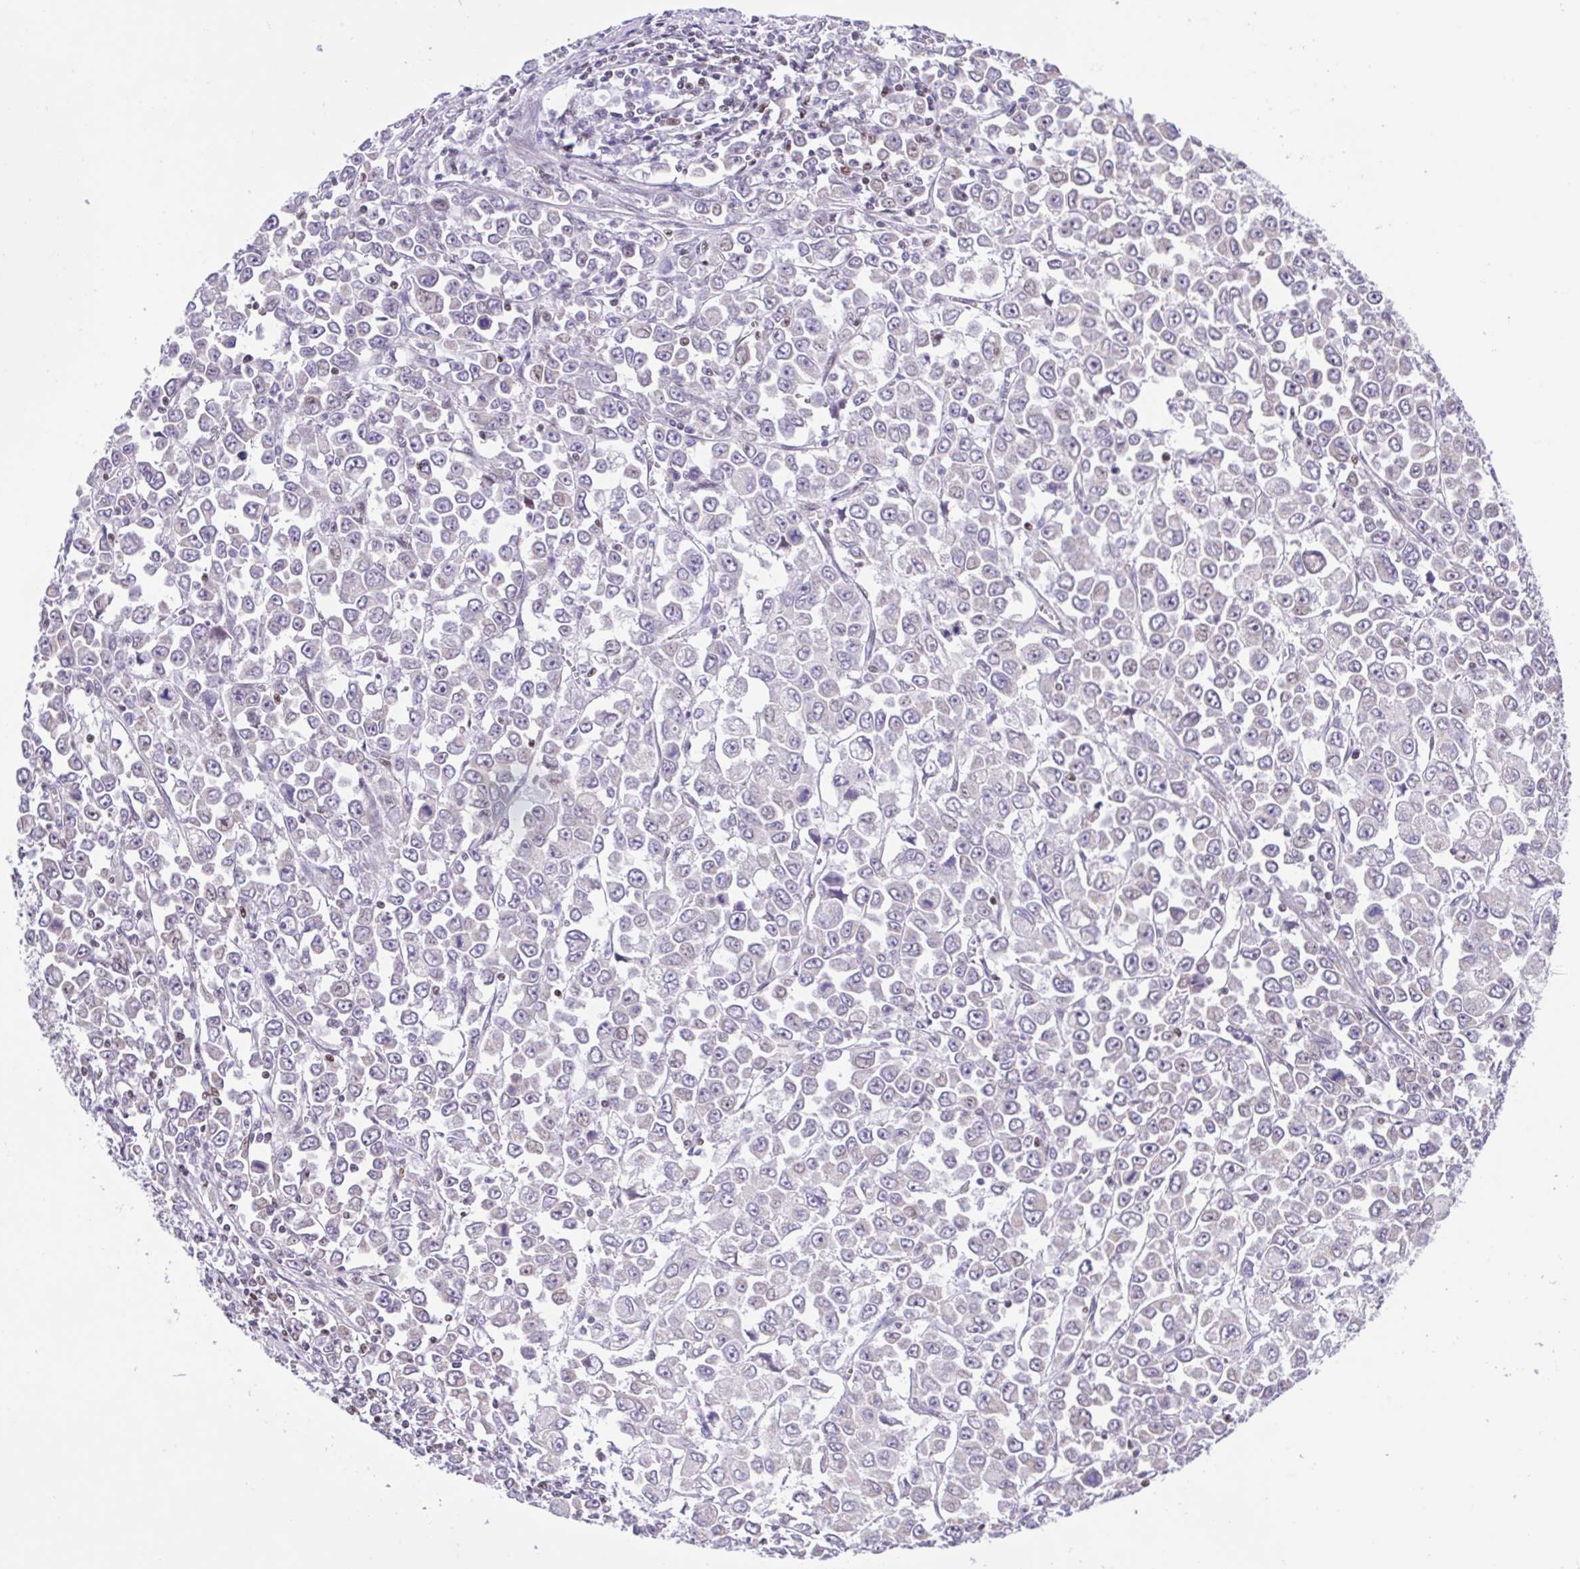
{"staining": {"intensity": "negative", "quantity": "none", "location": "none"}, "tissue": "stomach cancer", "cell_type": "Tumor cells", "image_type": "cancer", "snomed": [{"axis": "morphology", "description": "Adenocarcinoma, NOS"}, {"axis": "topography", "description": "Stomach, upper"}], "caption": "Stomach cancer stained for a protein using IHC demonstrates no staining tumor cells.", "gene": "TGM3", "patient": {"sex": "male", "age": 70}}